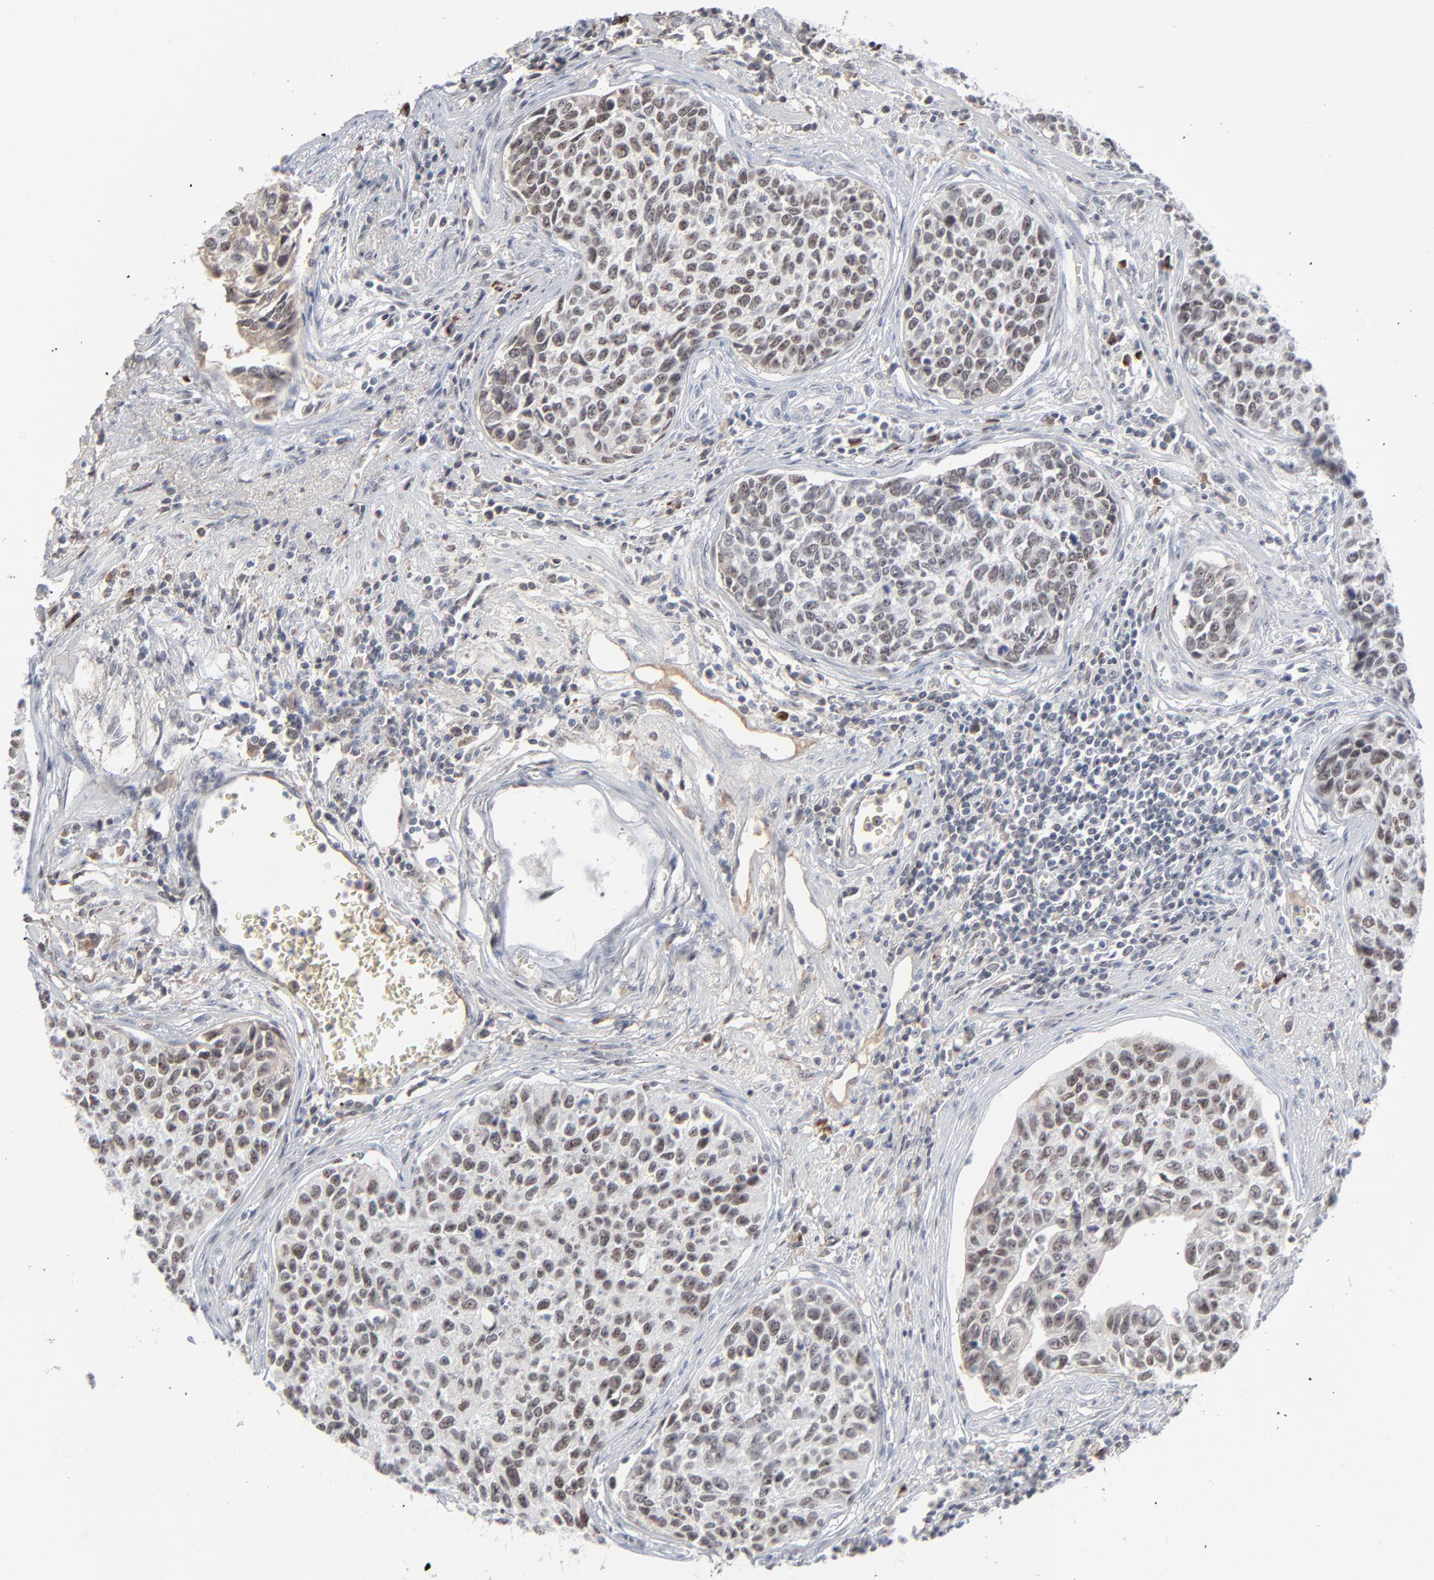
{"staining": {"intensity": "weak", "quantity": "25%-75%", "location": "nuclear"}, "tissue": "urothelial cancer", "cell_type": "Tumor cells", "image_type": "cancer", "snomed": [{"axis": "morphology", "description": "Urothelial carcinoma, High grade"}, {"axis": "topography", "description": "Urinary bladder"}], "caption": "A micrograph of urothelial carcinoma (high-grade) stained for a protein displays weak nuclear brown staining in tumor cells.", "gene": "MPHOSPH6", "patient": {"sex": "male", "age": 81}}